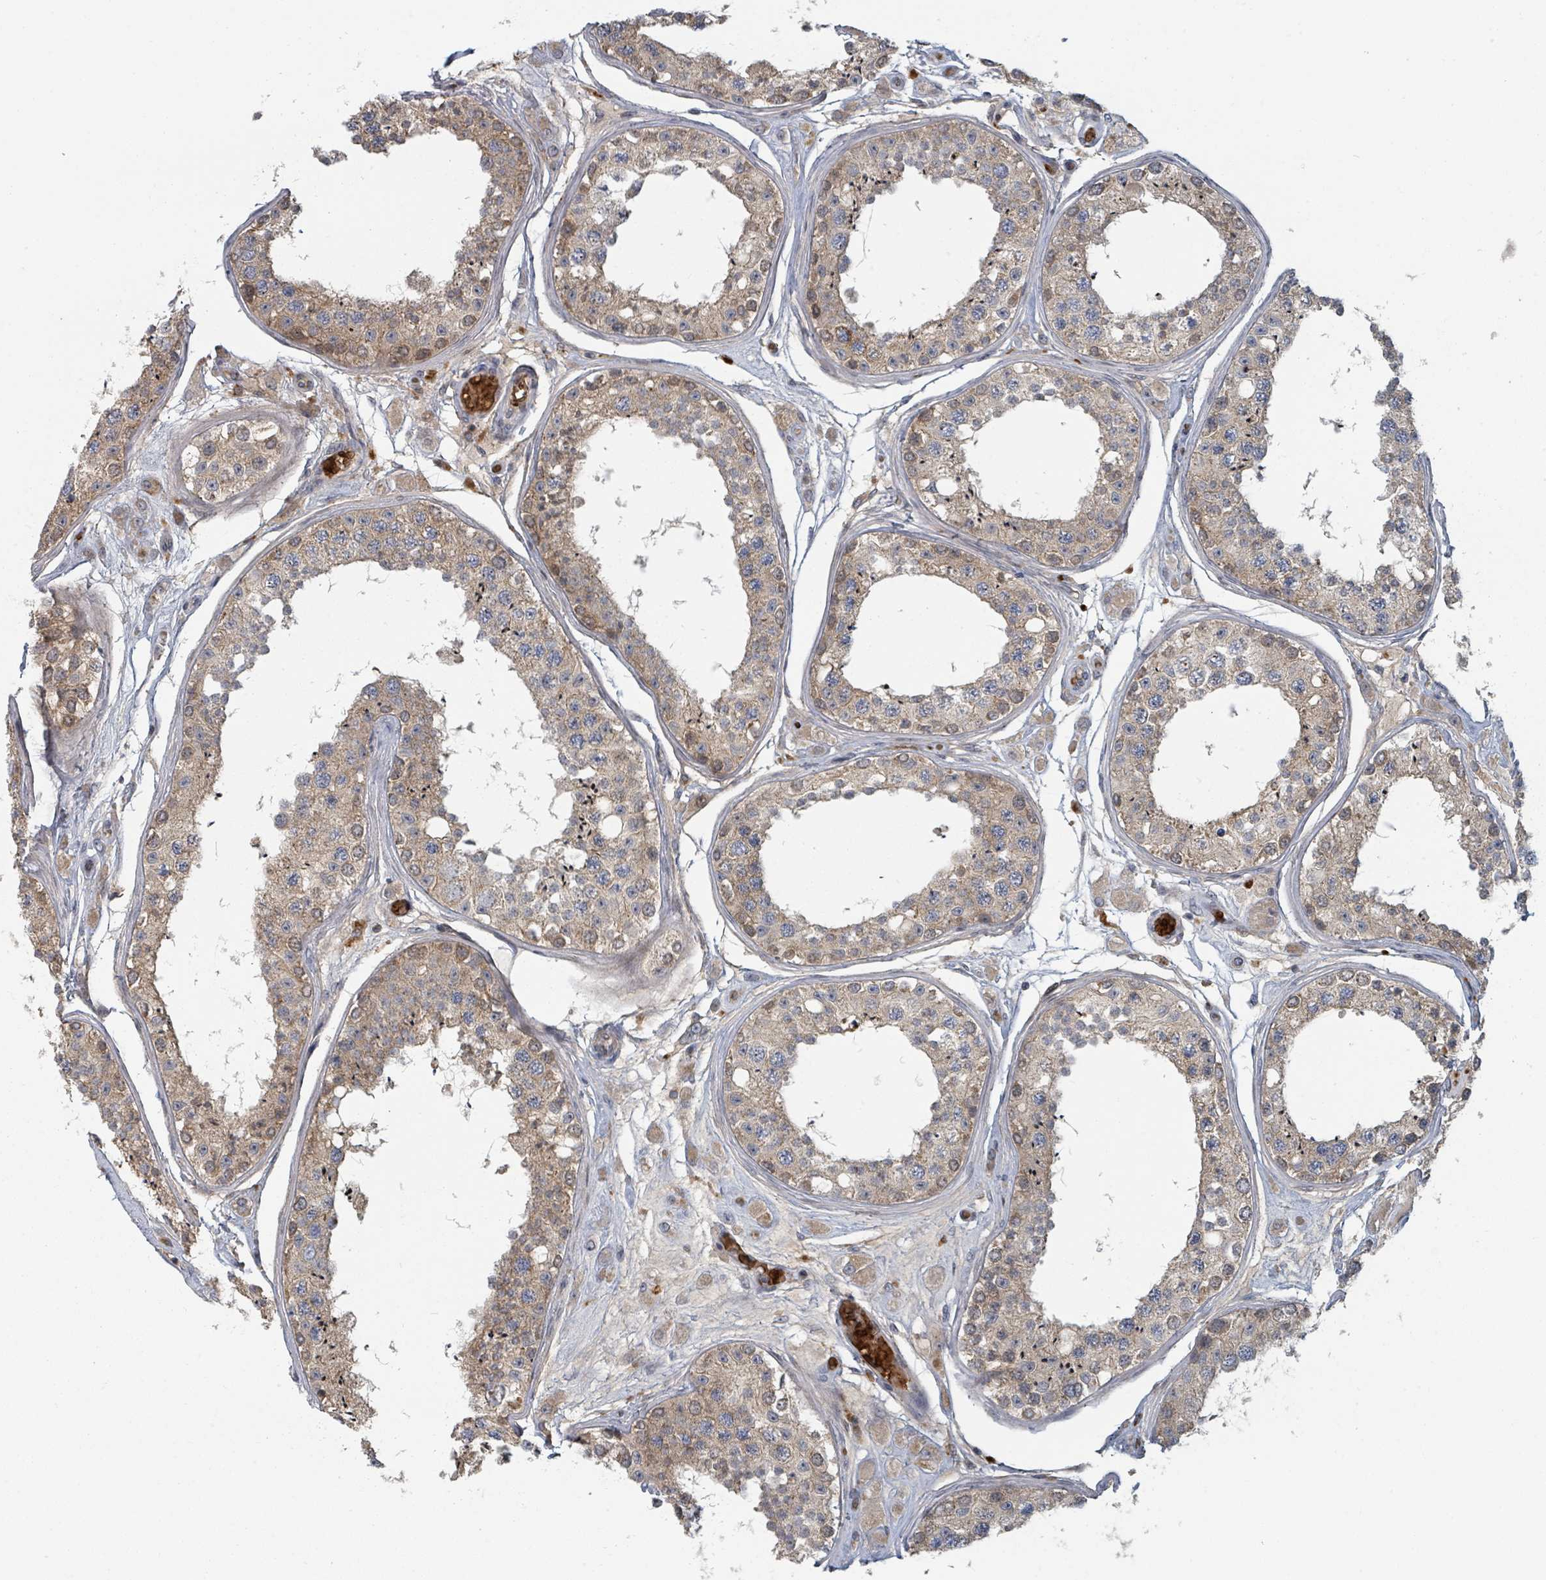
{"staining": {"intensity": "moderate", "quantity": "25%-75%", "location": "cytoplasmic/membranous"}, "tissue": "testis", "cell_type": "Cells in seminiferous ducts", "image_type": "normal", "snomed": [{"axis": "morphology", "description": "Normal tissue, NOS"}, {"axis": "topography", "description": "Testis"}], "caption": "This photomicrograph reveals IHC staining of normal testis, with medium moderate cytoplasmic/membranous staining in approximately 25%-75% of cells in seminiferous ducts.", "gene": "TRPC4AP", "patient": {"sex": "male", "age": 25}}